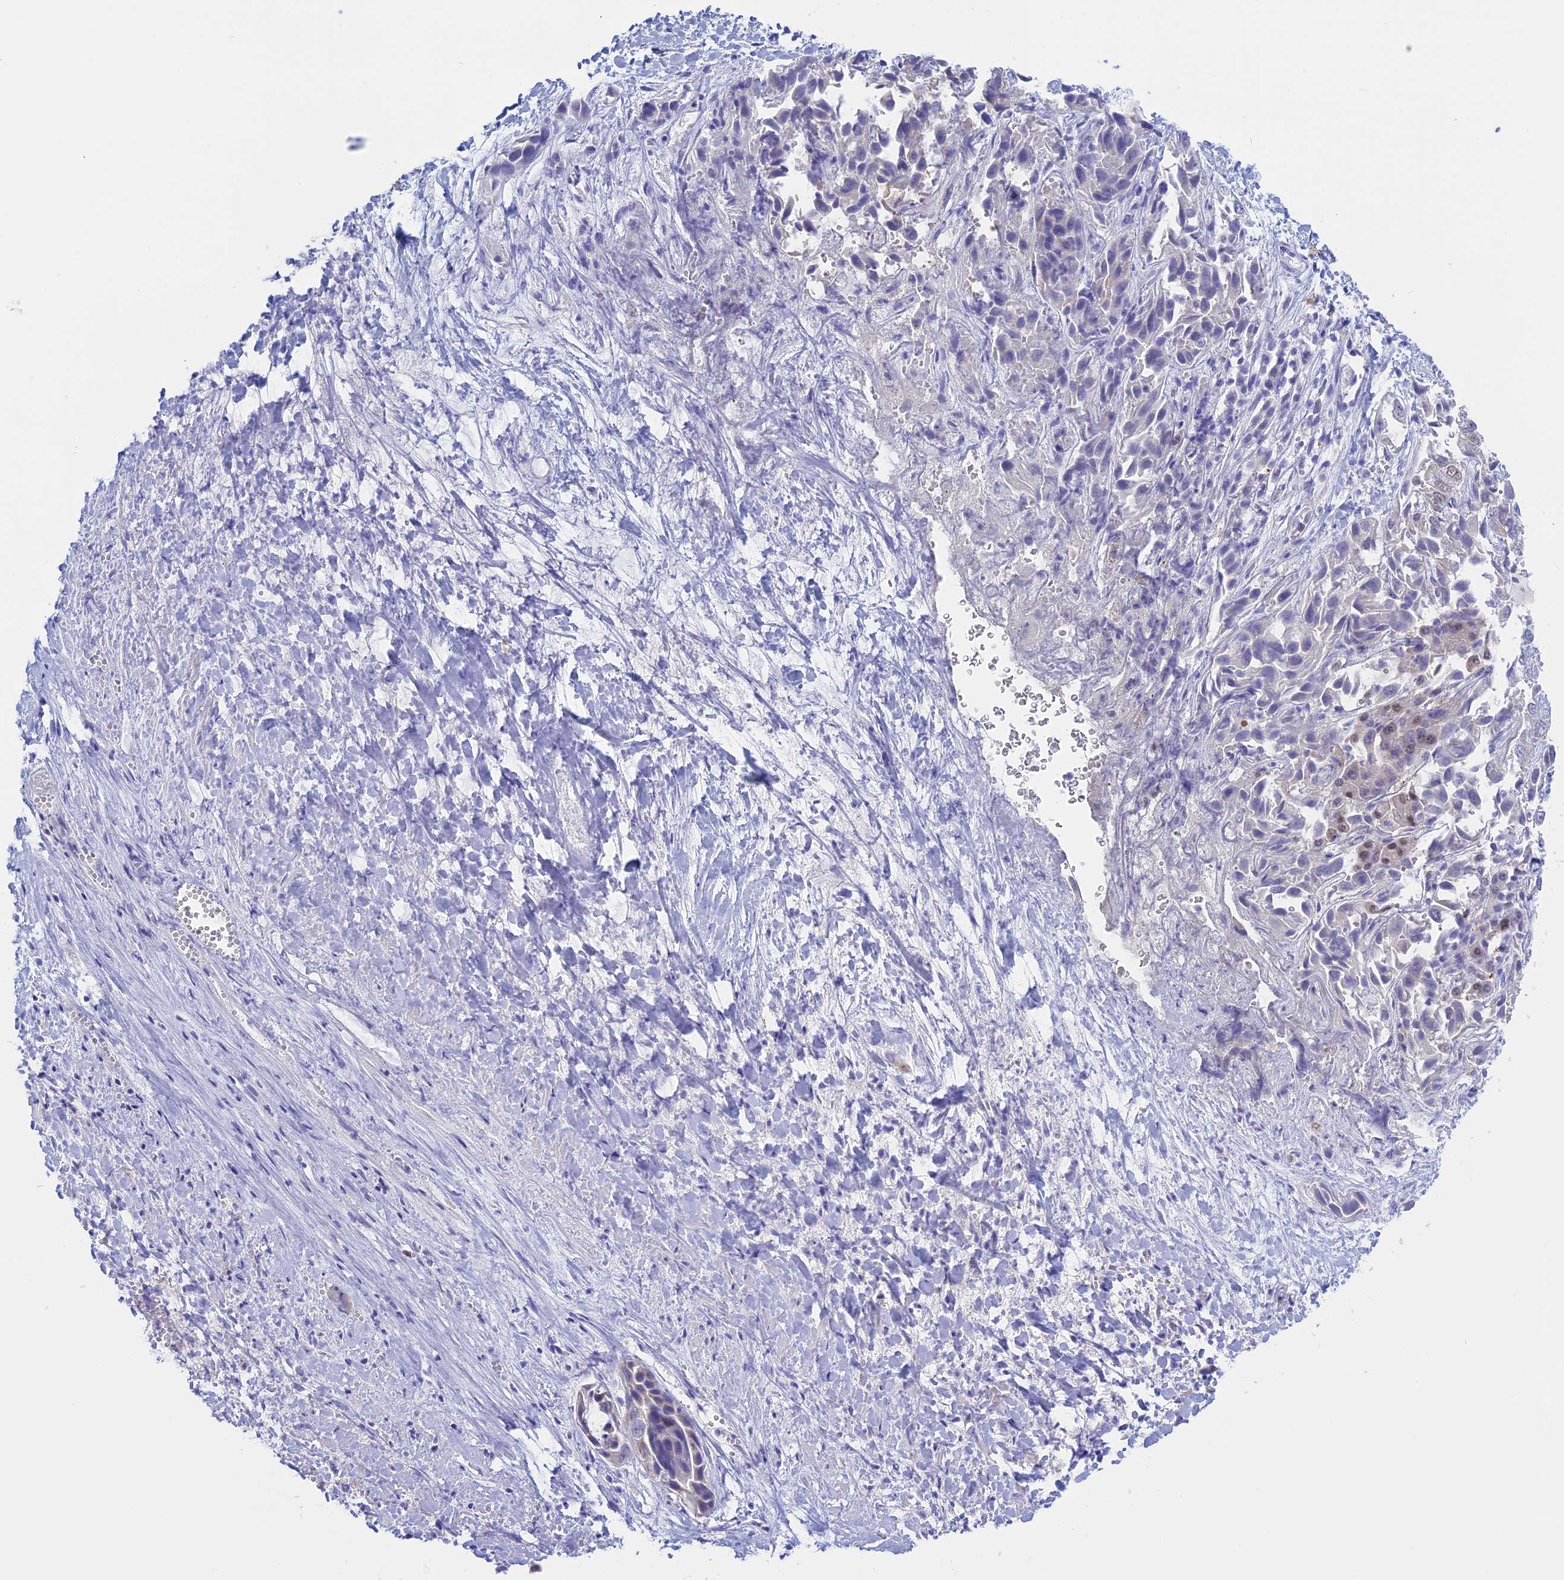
{"staining": {"intensity": "weak", "quantity": "<25%", "location": "cytoplasmic/membranous,nuclear"}, "tissue": "liver cancer", "cell_type": "Tumor cells", "image_type": "cancer", "snomed": [{"axis": "morphology", "description": "Cholangiocarcinoma"}, {"axis": "topography", "description": "Liver"}], "caption": "There is no significant expression in tumor cells of liver cancer.", "gene": "LHFPL2", "patient": {"sex": "female", "age": 52}}